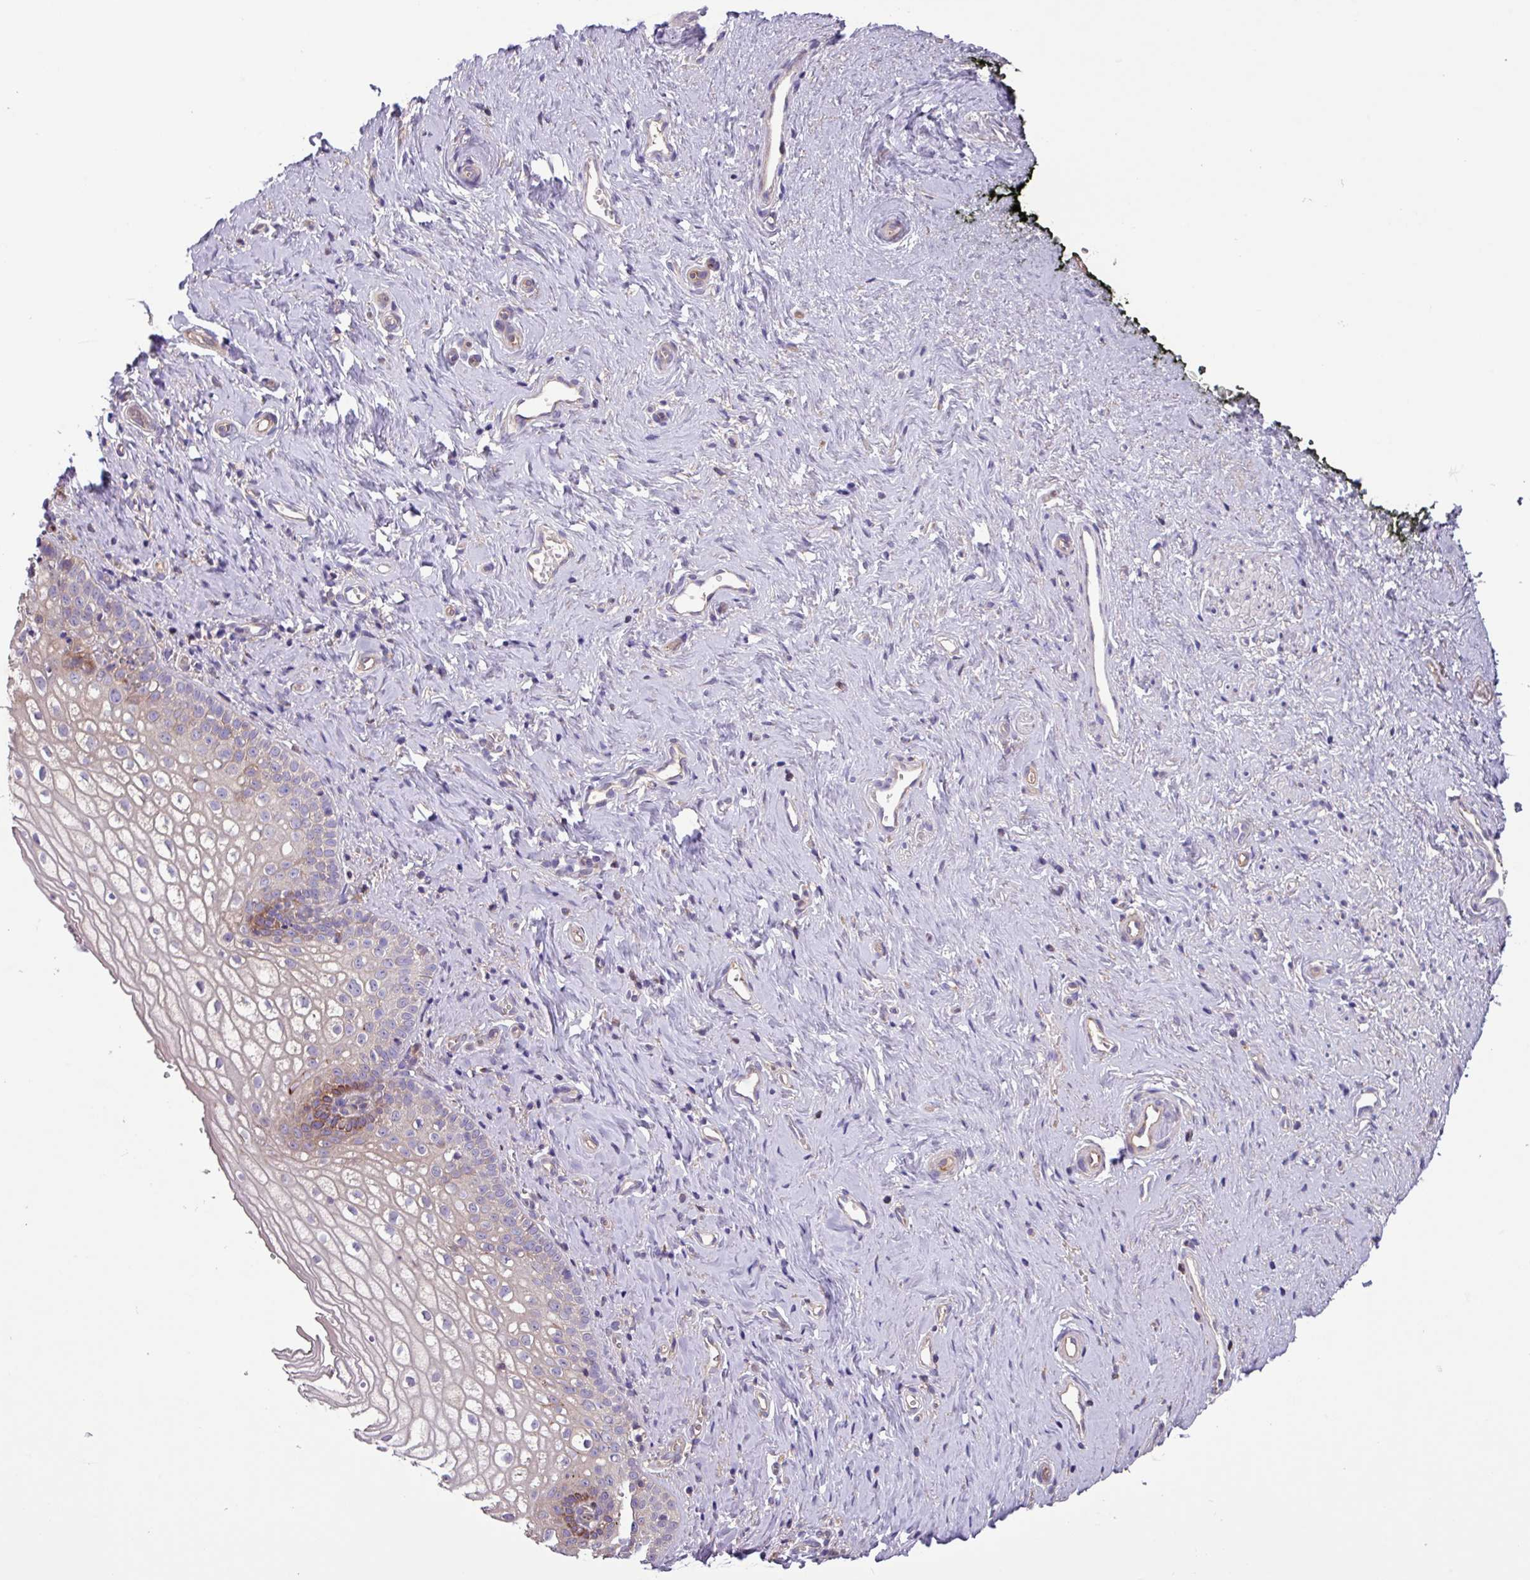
{"staining": {"intensity": "moderate", "quantity": "<25%", "location": "cytoplasmic/membranous"}, "tissue": "vagina", "cell_type": "Squamous epithelial cells", "image_type": "normal", "snomed": [{"axis": "morphology", "description": "Normal tissue, NOS"}, {"axis": "topography", "description": "Vagina"}], "caption": "Immunohistochemical staining of benign human vagina reveals low levels of moderate cytoplasmic/membranous staining in about <25% of squamous epithelial cells. The staining was performed using DAB (3,3'-diaminobenzidine) to visualize the protein expression in brown, while the nuclei were stained in blue with hematoxylin (Magnification: 20x).", "gene": "PTPRQ", "patient": {"sex": "female", "age": 59}}